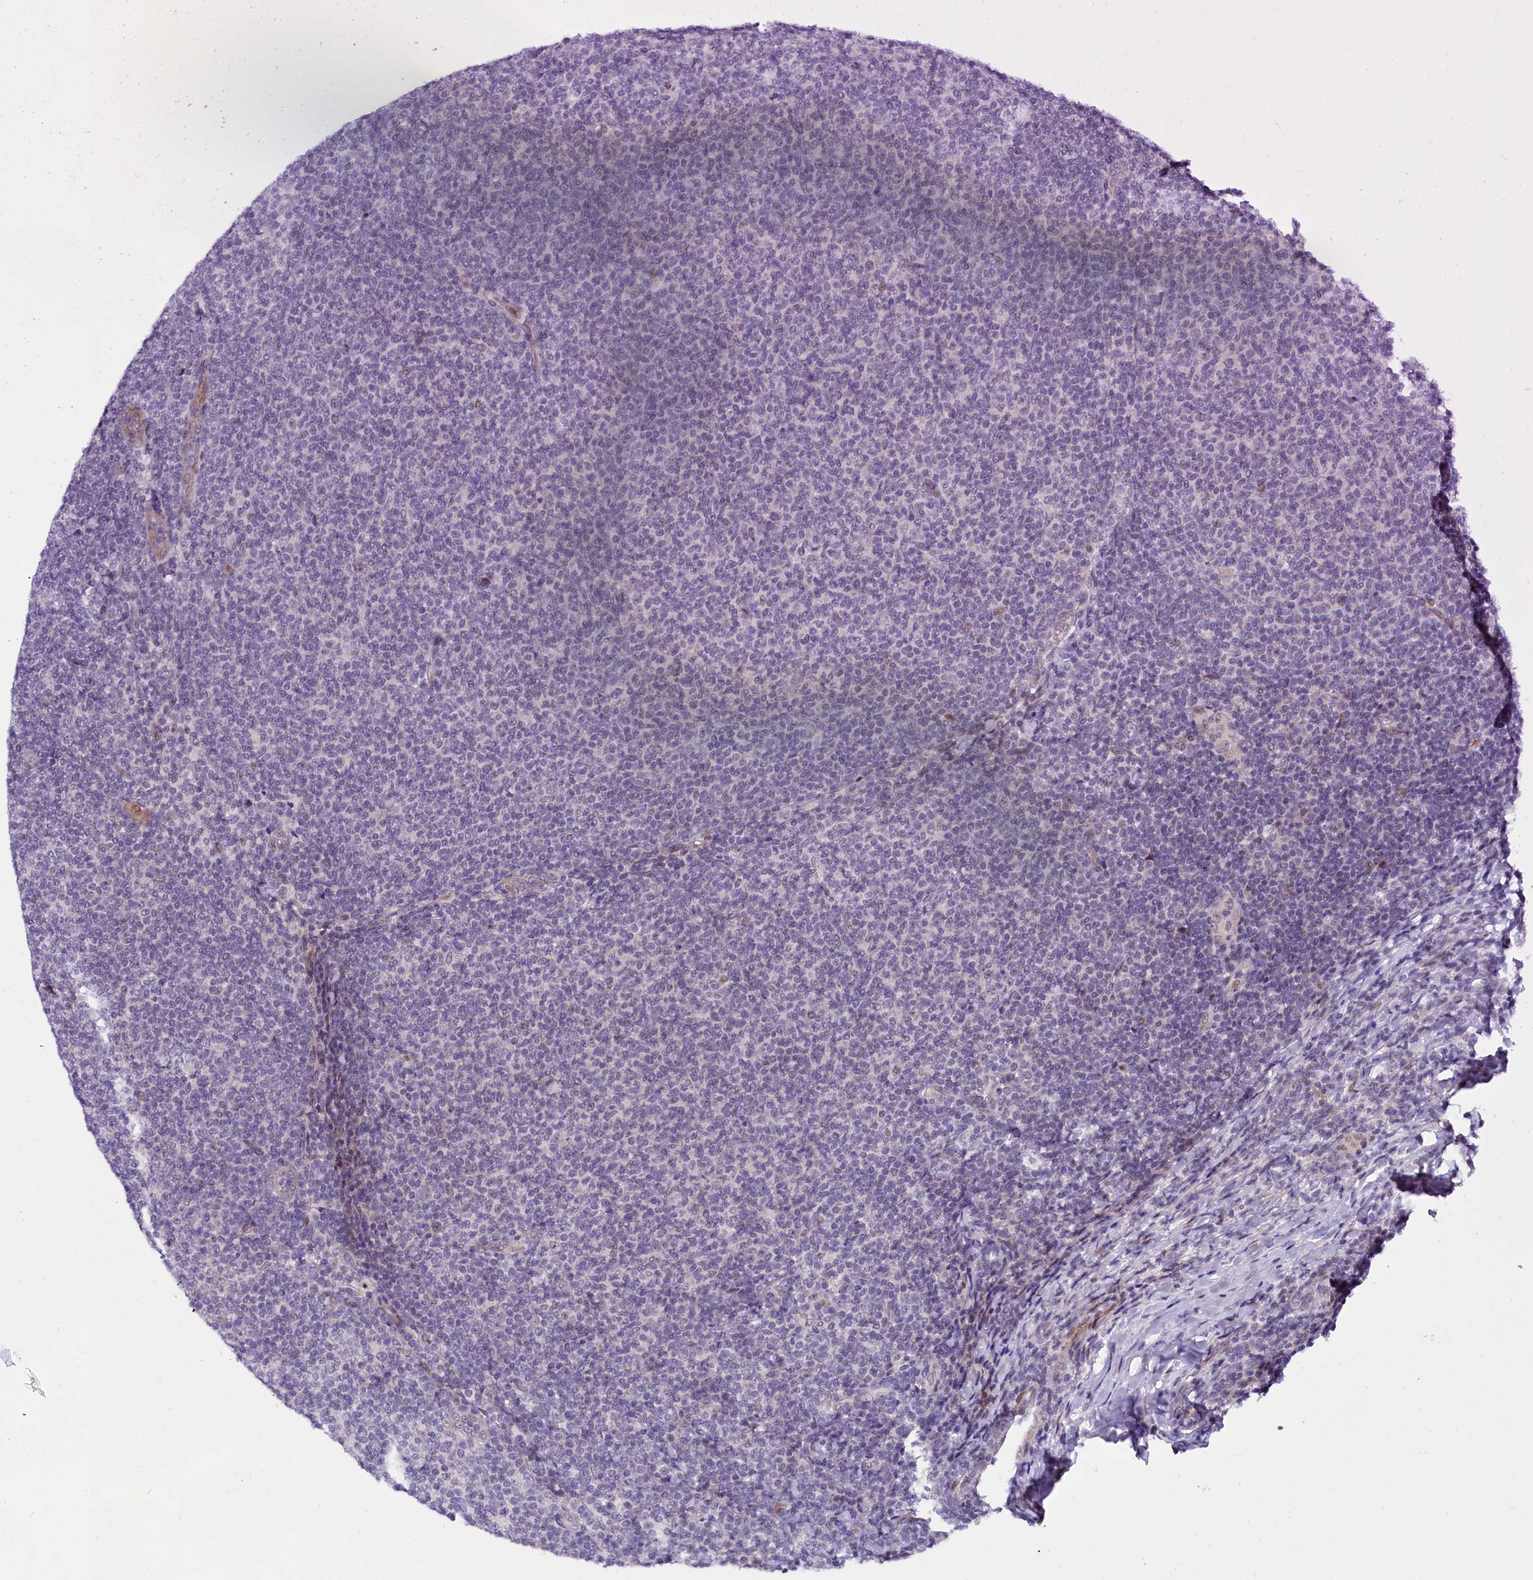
{"staining": {"intensity": "negative", "quantity": "none", "location": "none"}, "tissue": "lymphoma", "cell_type": "Tumor cells", "image_type": "cancer", "snomed": [{"axis": "morphology", "description": "Malignant lymphoma, non-Hodgkin's type, Low grade"}, {"axis": "topography", "description": "Lymph node"}], "caption": "Tumor cells show no significant protein expression in malignant lymphoma, non-Hodgkin's type (low-grade).", "gene": "CCDC106", "patient": {"sex": "male", "age": 66}}